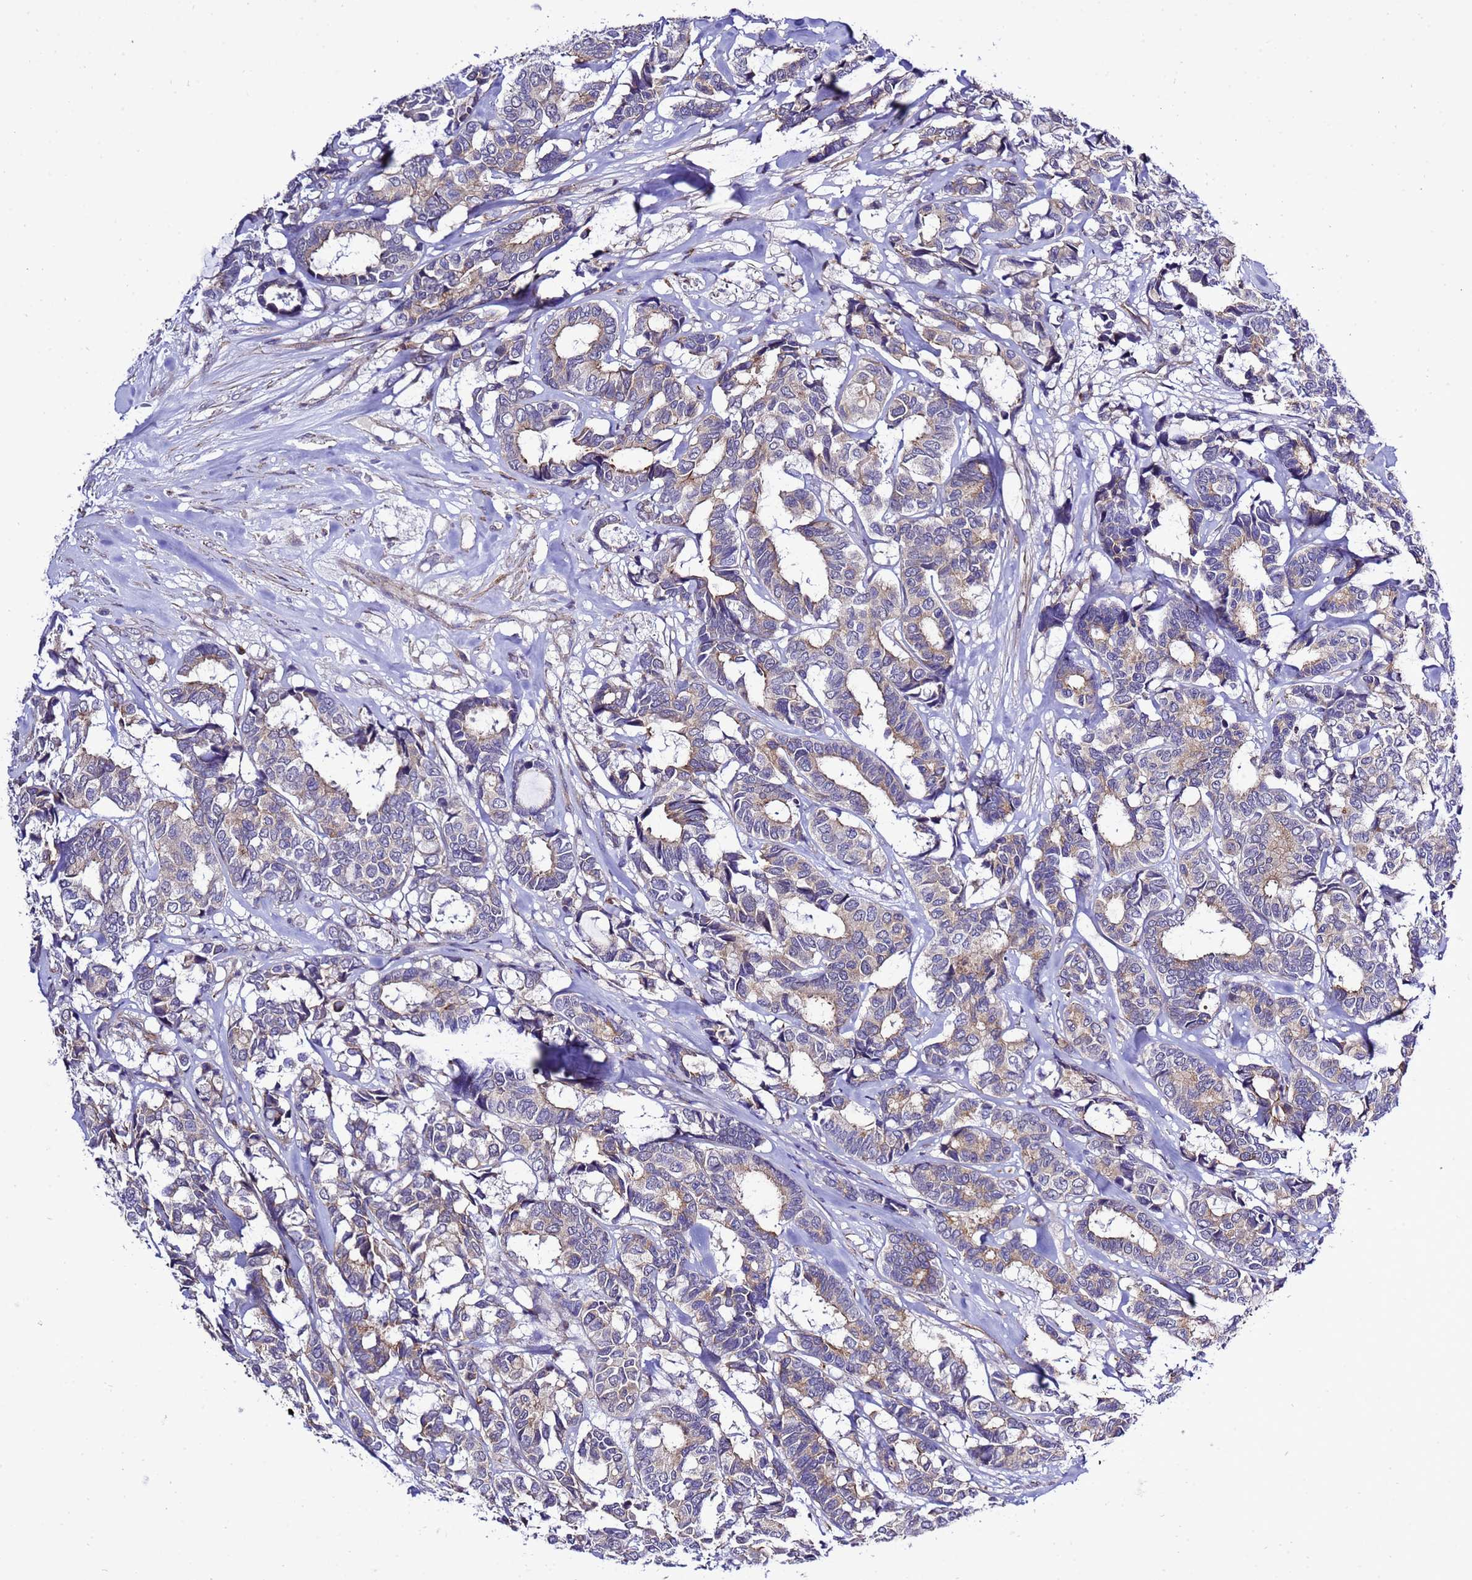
{"staining": {"intensity": "negative", "quantity": "none", "location": "none"}, "tissue": "breast cancer", "cell_type": "Tumor cells", "image_type": "cancer", "snomed": [{"axis": "morphology", "description": "Duct carcinoma"}, {"axis": "topography", "description": "Breast"}], "caption": "This is a image of immunohistochemistry (IHC) staining of breast cancer (infiltrating ductal carcinoma), which shows no staining in tumor cells.", "gene": "GZF1", "patient": {"sex": "female", "age": 87}}